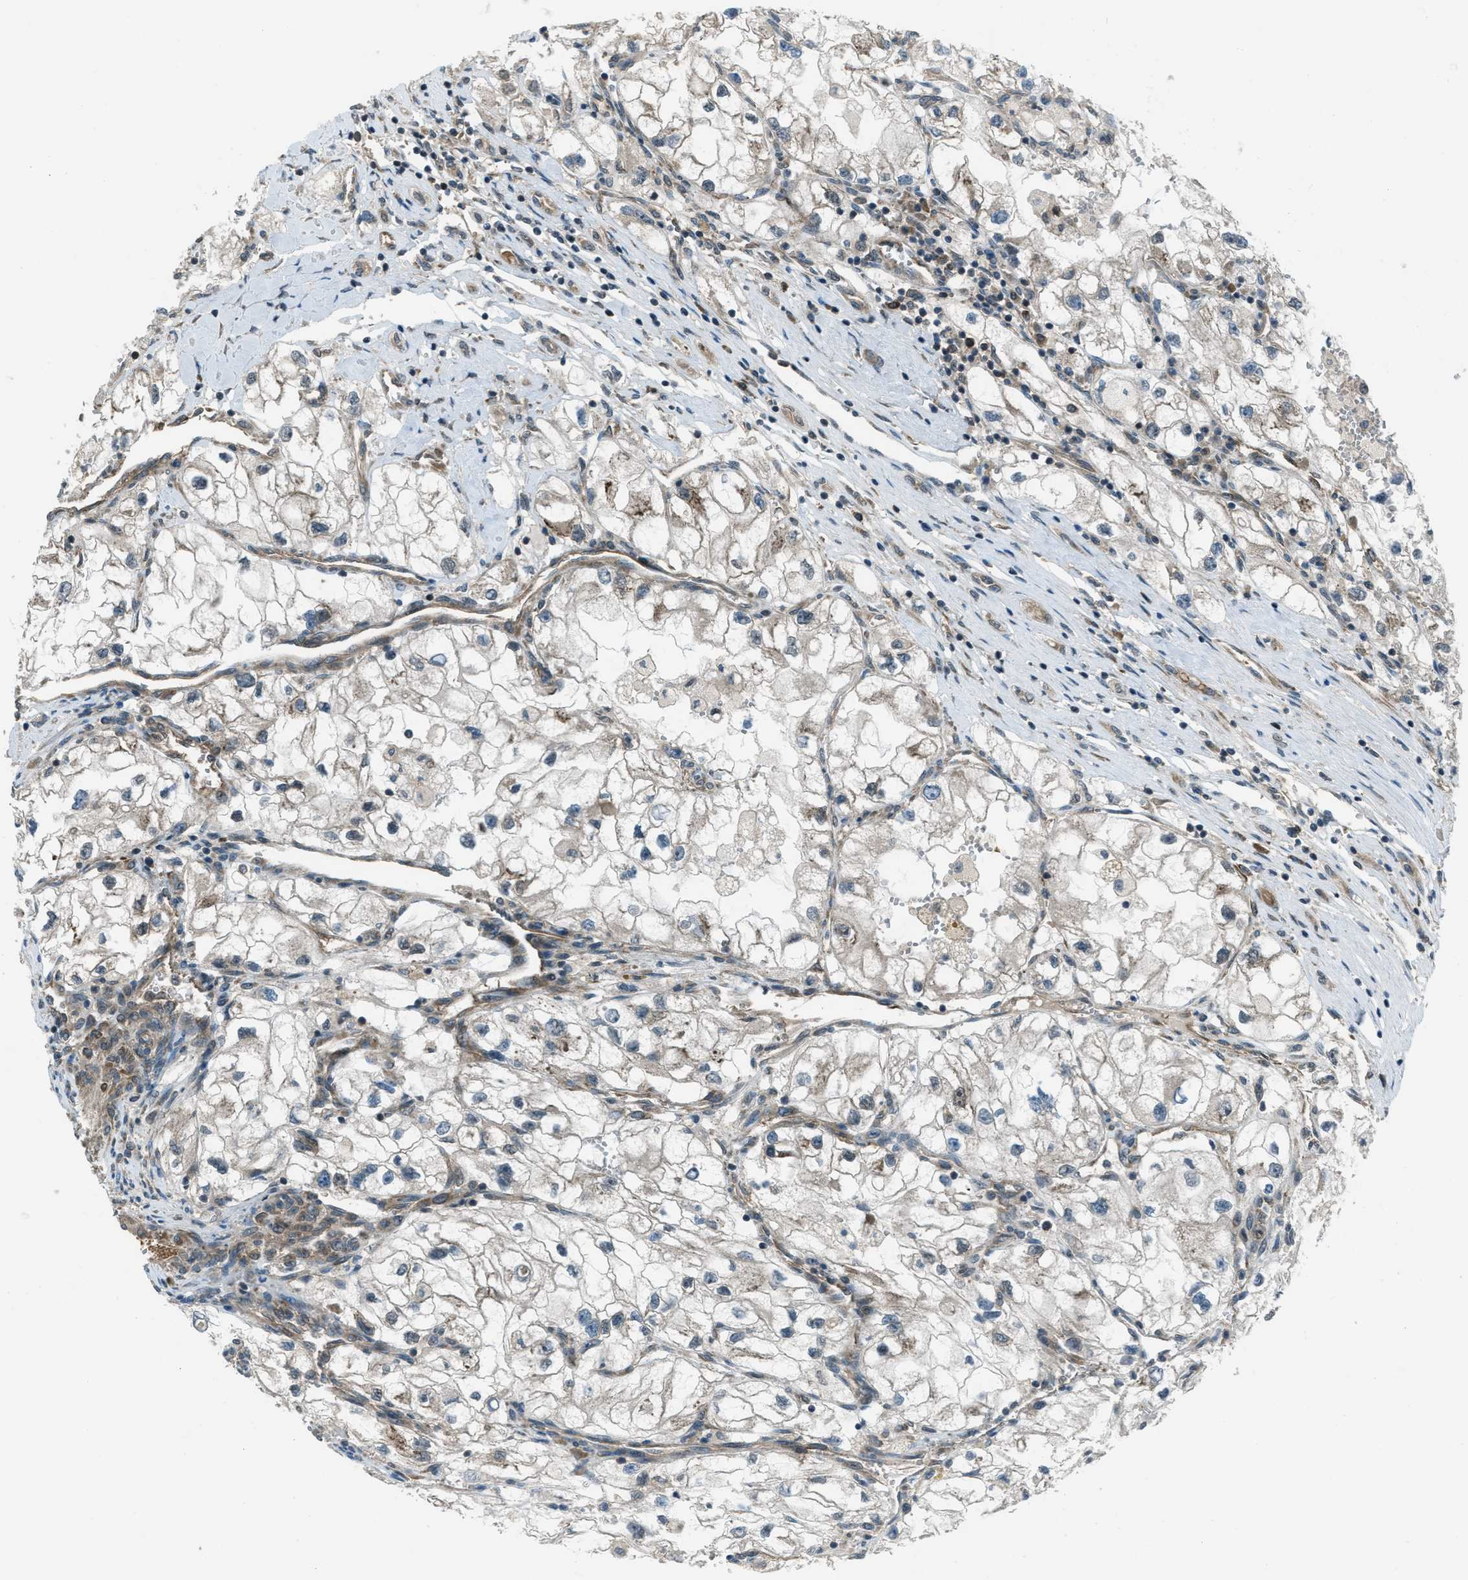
{"staining": {"intensity": "weak", "quantity": "<25%", "location": "cytoplasmic/membranous"}, "tissue": "renal cancer", "cell_type": "Tumor cells", "image_type": "cancer", "snomed": [{"axis": "morphology", "description": "Adenocarcinoma, NOS"}, {"axis": "topography", "description": "Kidney"}], "caption": "Tumor cells are negative for brown protein staining in renal cancer.", "gene": "ASAP2", "patient": {"sex": "female", "age": 70}}